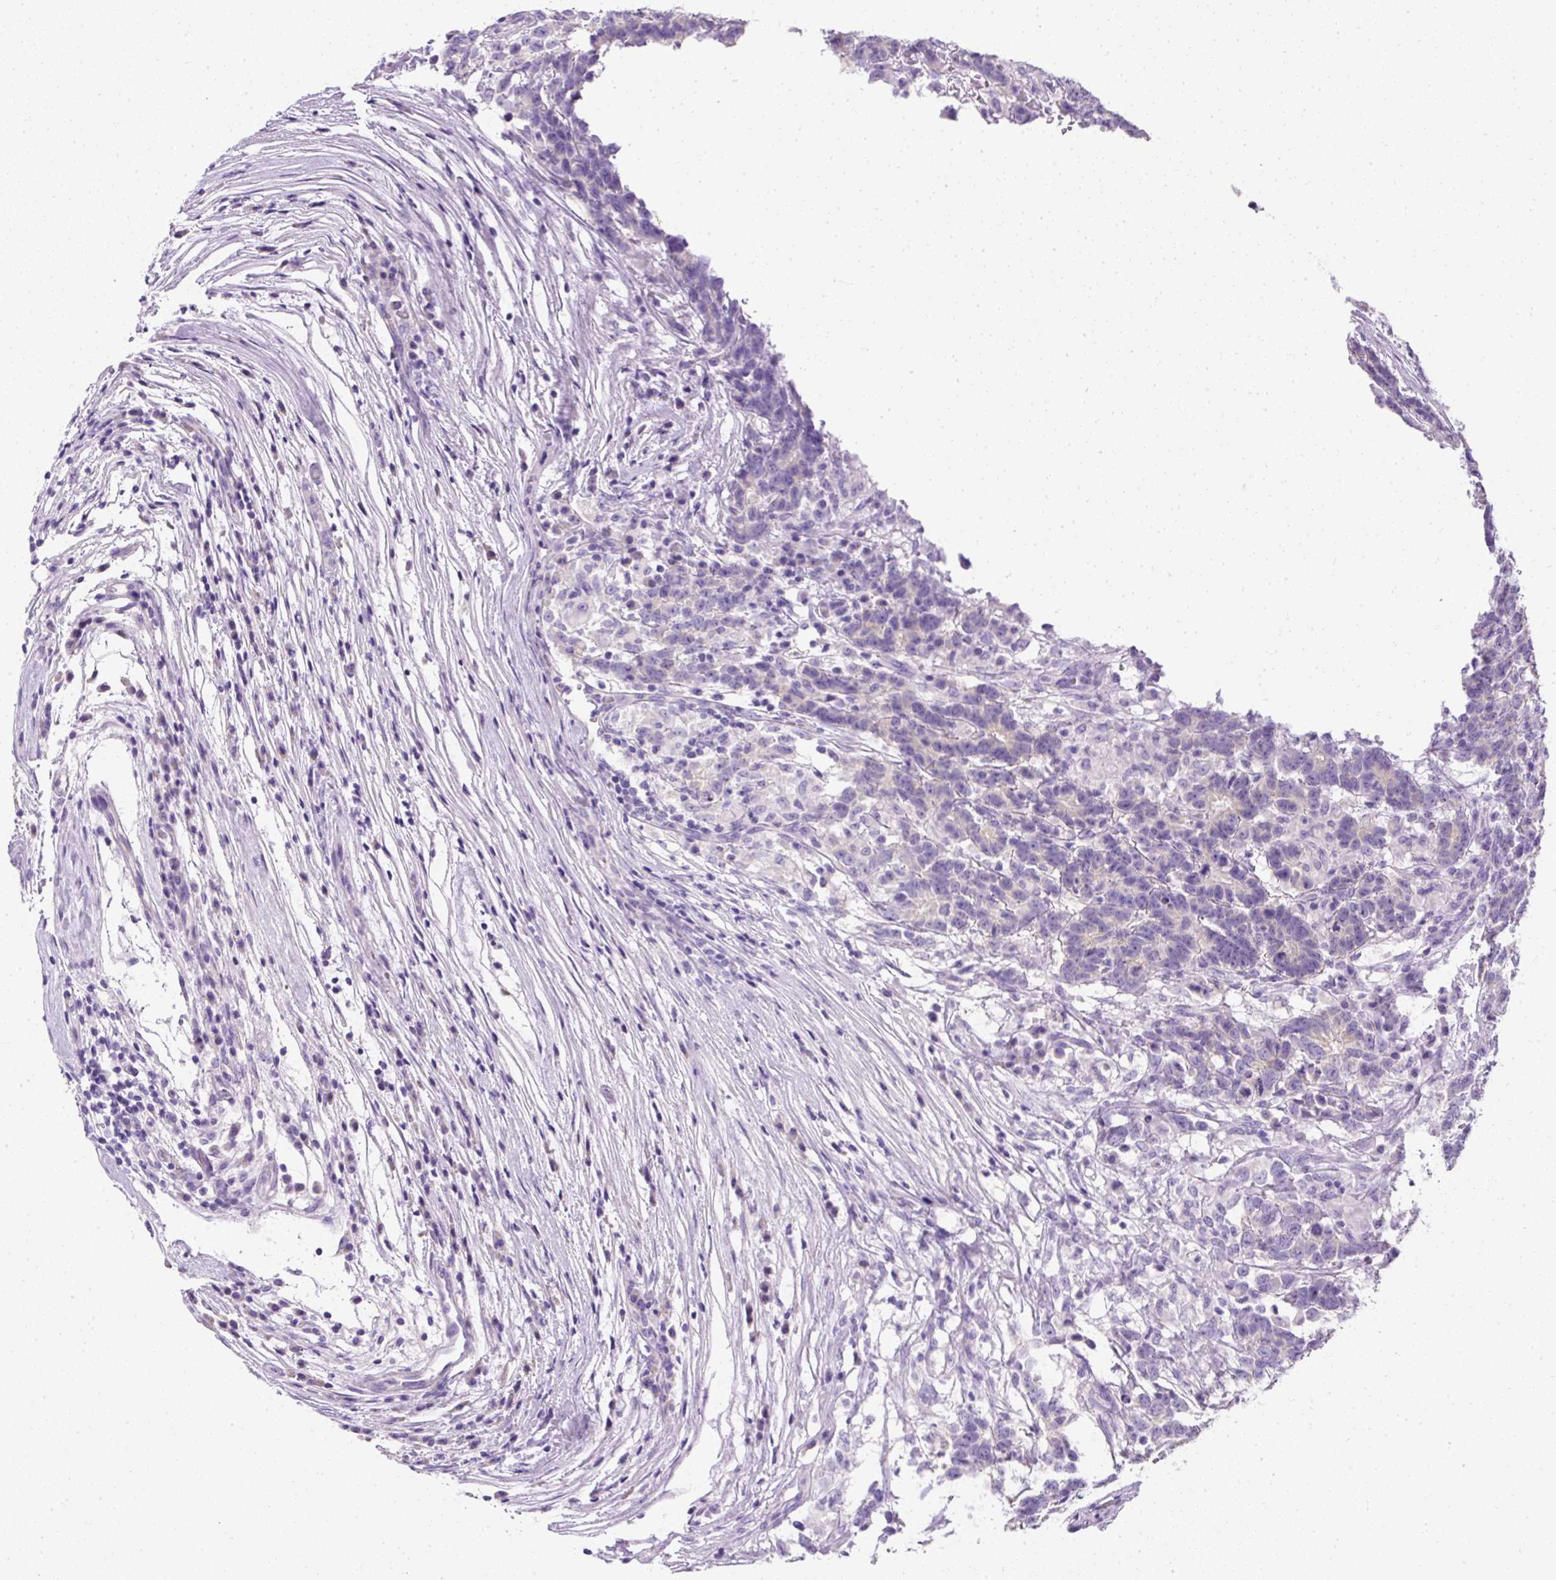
{"staining": {"intensity": "negative", "quantity": "none", "location": "none"}, "tissue": "testis cancer", "cell_type": "Tumor cells", "image_type": "cancer", "snomed": [{"axis": "morphology", "description": "Carcinoma, Embryonal, NOS"}, {"axis": "topography", "description": "Testis"}], "caption": "Histopathology image shows no protein positivity in tumor cells of testis cancer (embryonal carcinoma) tissue. The staining was performed using DAB (3,3'-diaminobenzidine) to visualize the protein expression in brown, while the nuclei were stained in blue with hematoxylin (Magnification: 20x).", "gene": "C2CD4C", "patient": {"sex": "male", "age": 26}}